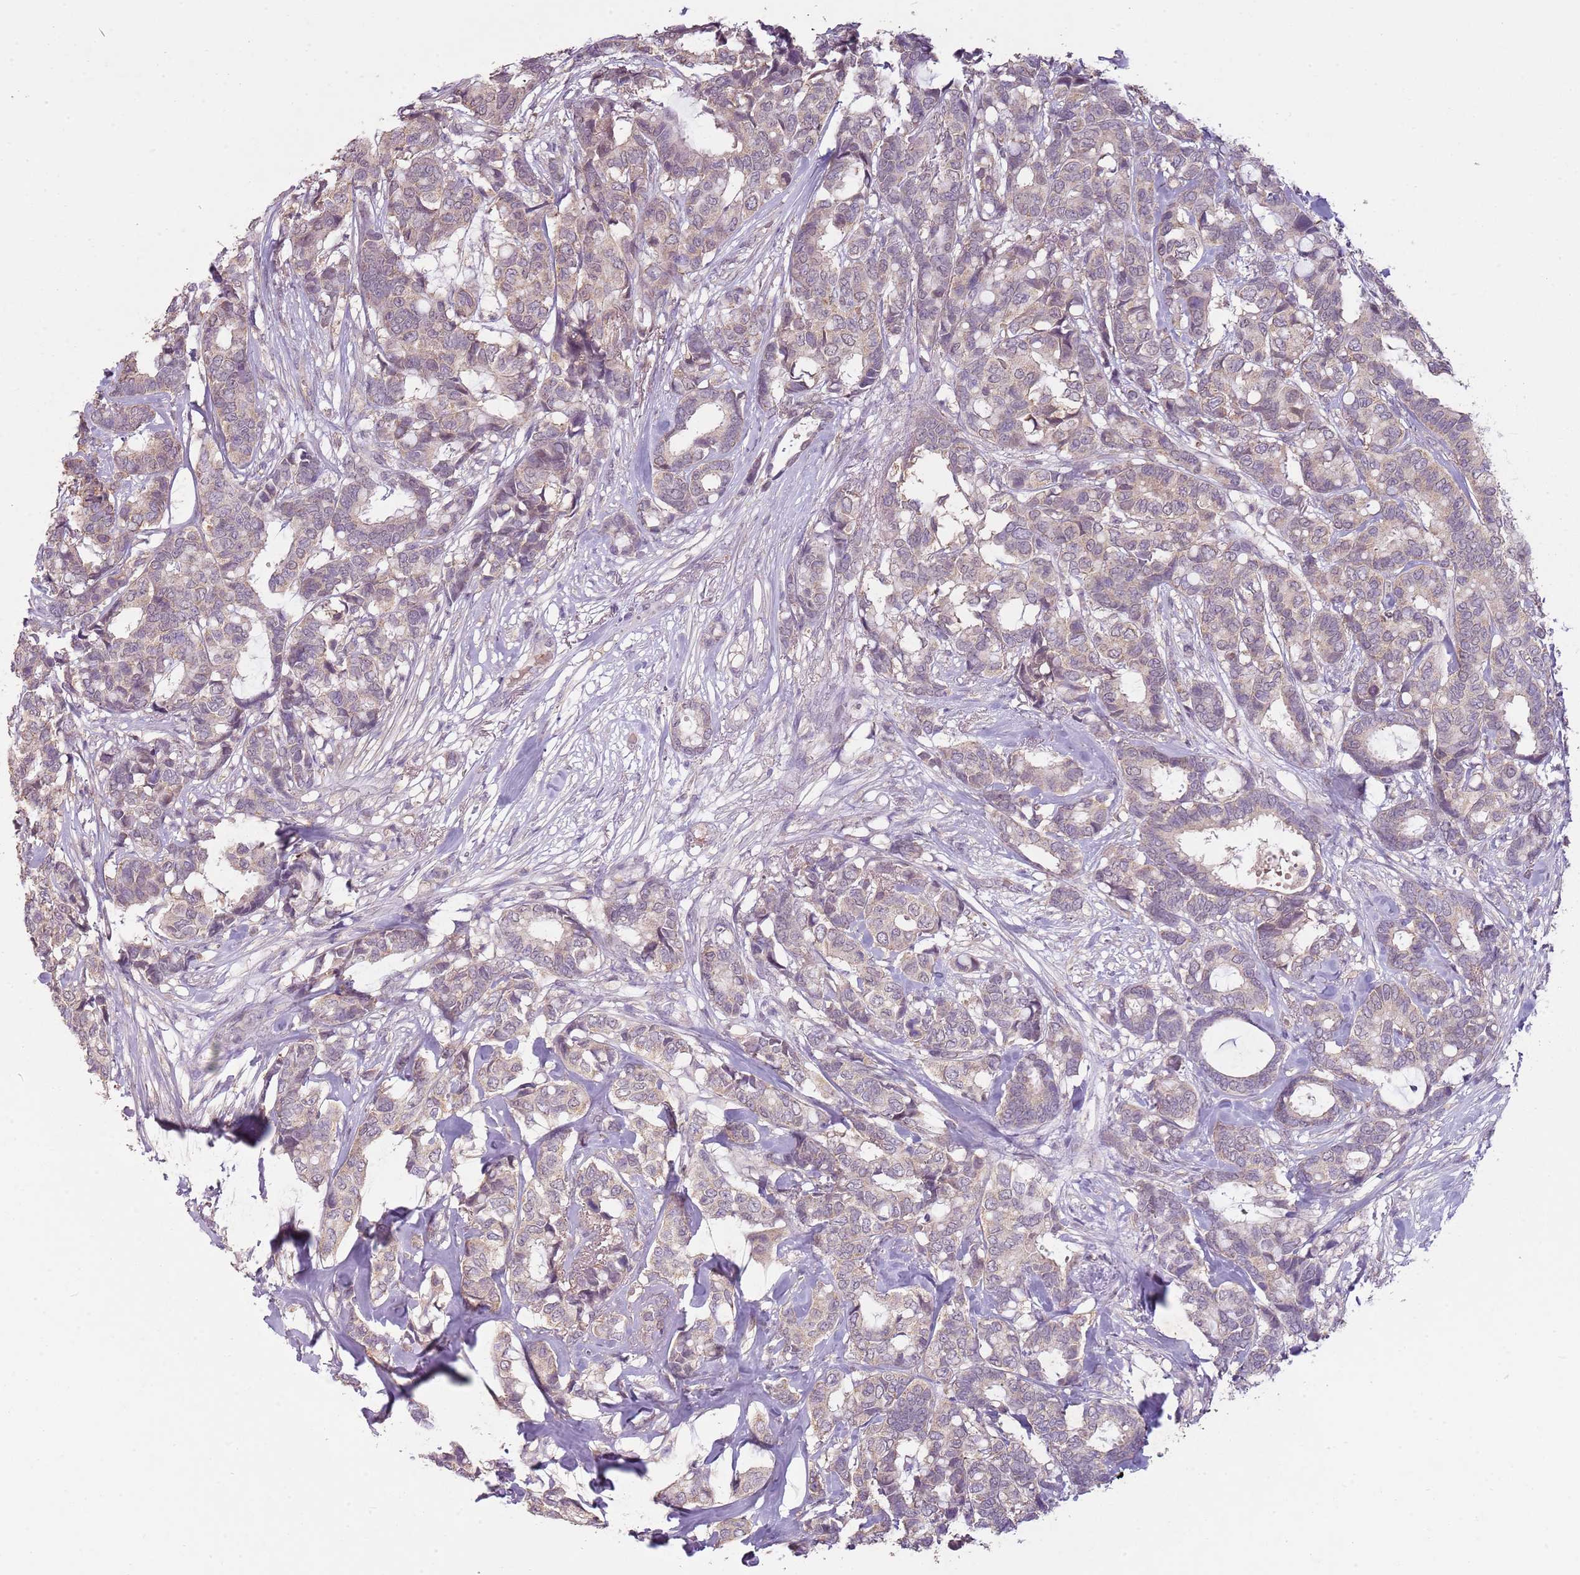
{"staining": {"intensity": "weak", "quantity": "25%-75%", "location": "cytoplasmic/membranous"}, "tissue": "breast cancer", "cell_type": "Tumor cells", "image_type": "cancer", "snomed": [{"axis": "morphology", "description": "Duct carcinoma"}, {"axis": "topography", "description": "Breast"}], "caption": "Tumor cells display low levels of weak cytoplasmic/membranous staining in approximately 25%-75% of cells in human breast cancer. (Brightfield microscopy of DAB IHC at high magnification).", "gene": "TEKT4", "patient": {"sex": "female", "age": 87}}